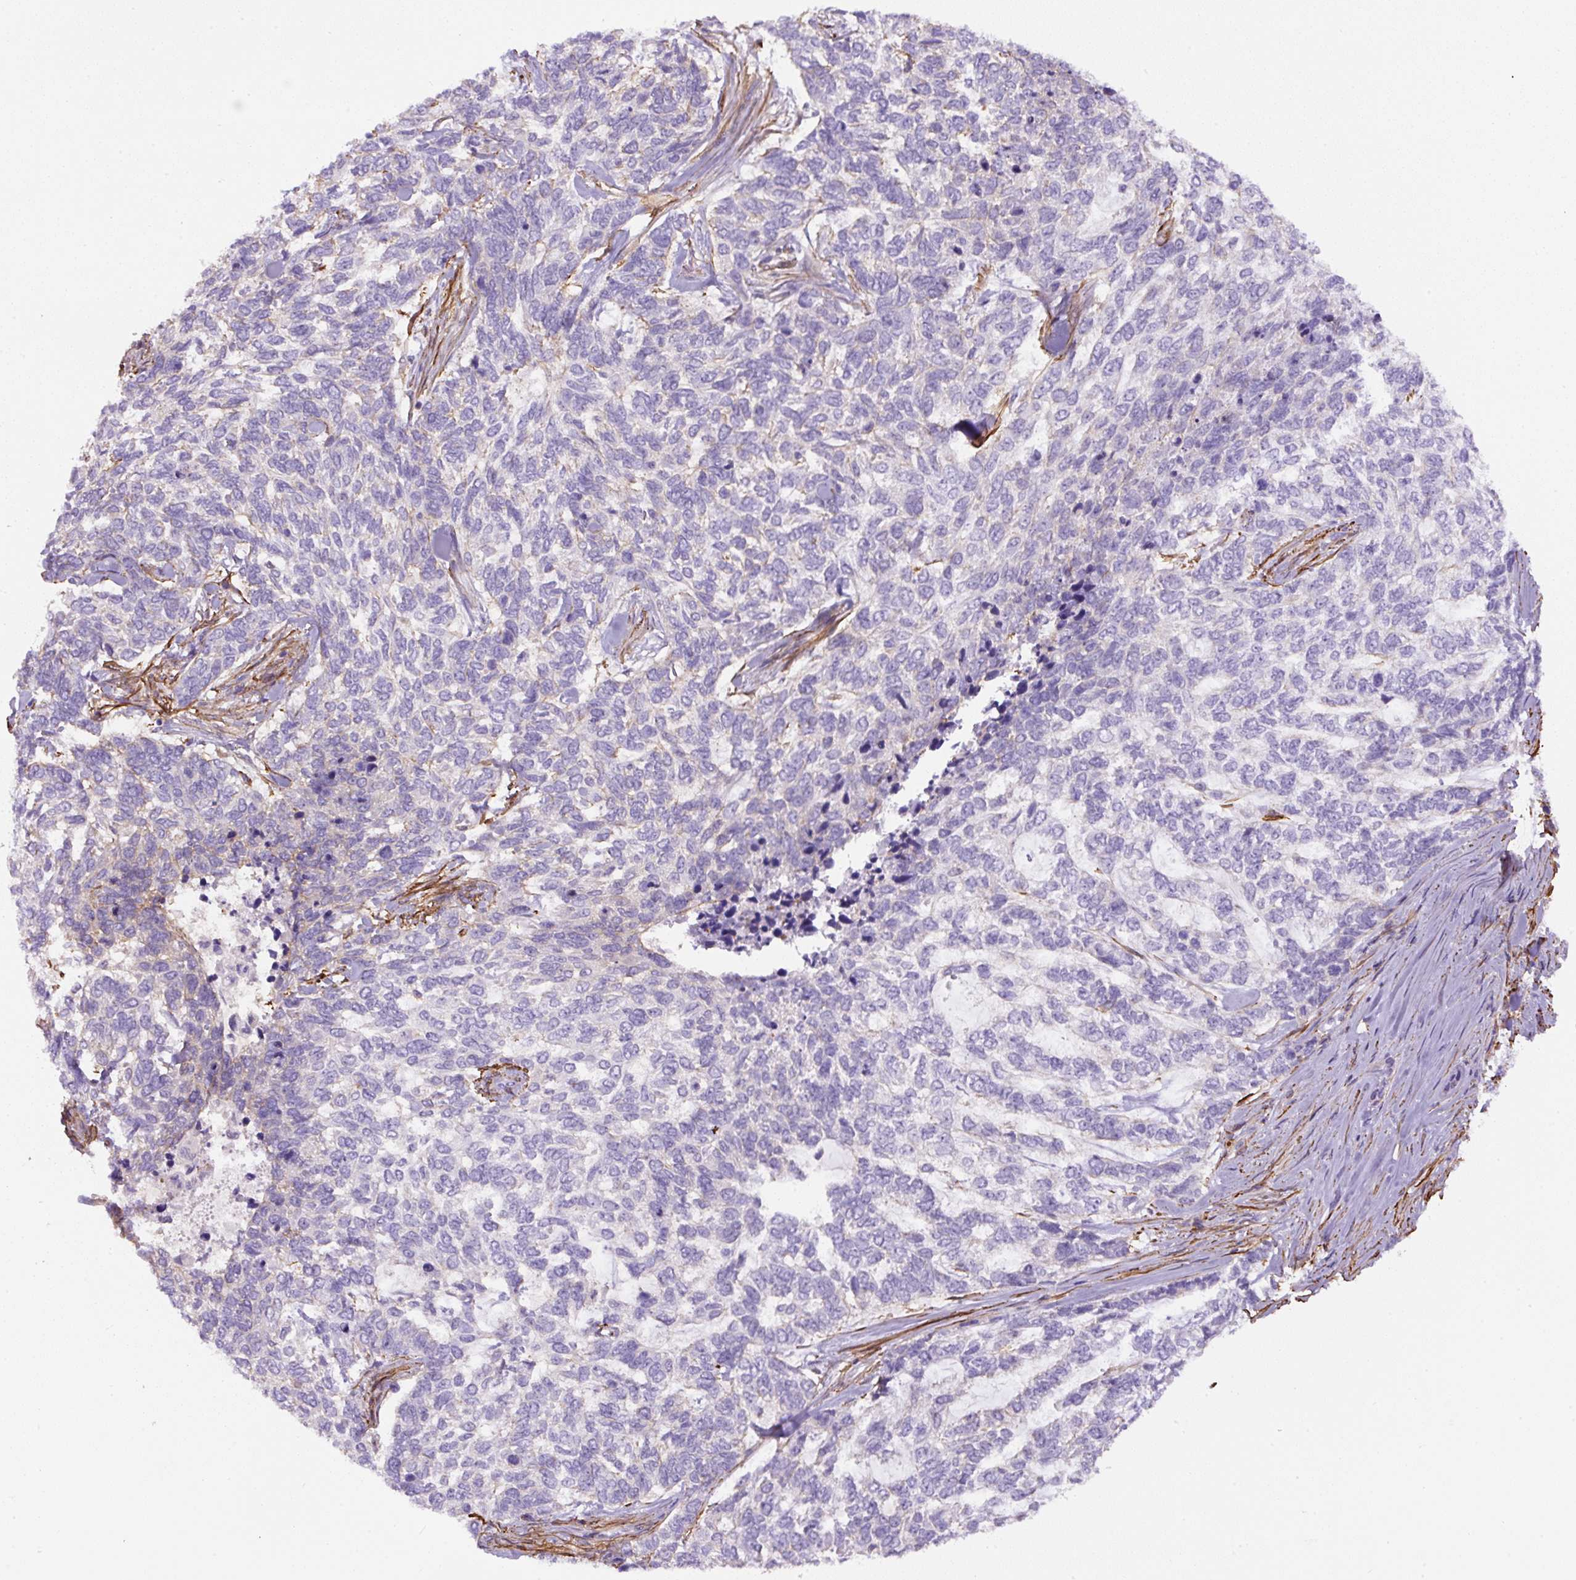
{"staining": {"intensity": "negative", "quantity": "none", "location": "none"}, "tissue": "skin cancer", "cell_type": "Tumor cells", "image_type": "cancer", "snomed": [{"axis": "morphology", "description": "Basal cell carcinoma"}, {"axis": "topography", "description": "Skin"}], "caption": "Immunohistochemical staining of basal cell carcinoma (skin) exhibits no significant positivity in tumor cells.", "gene": "B3GALT5", "patient": {"sex": "female", "age": 65}}